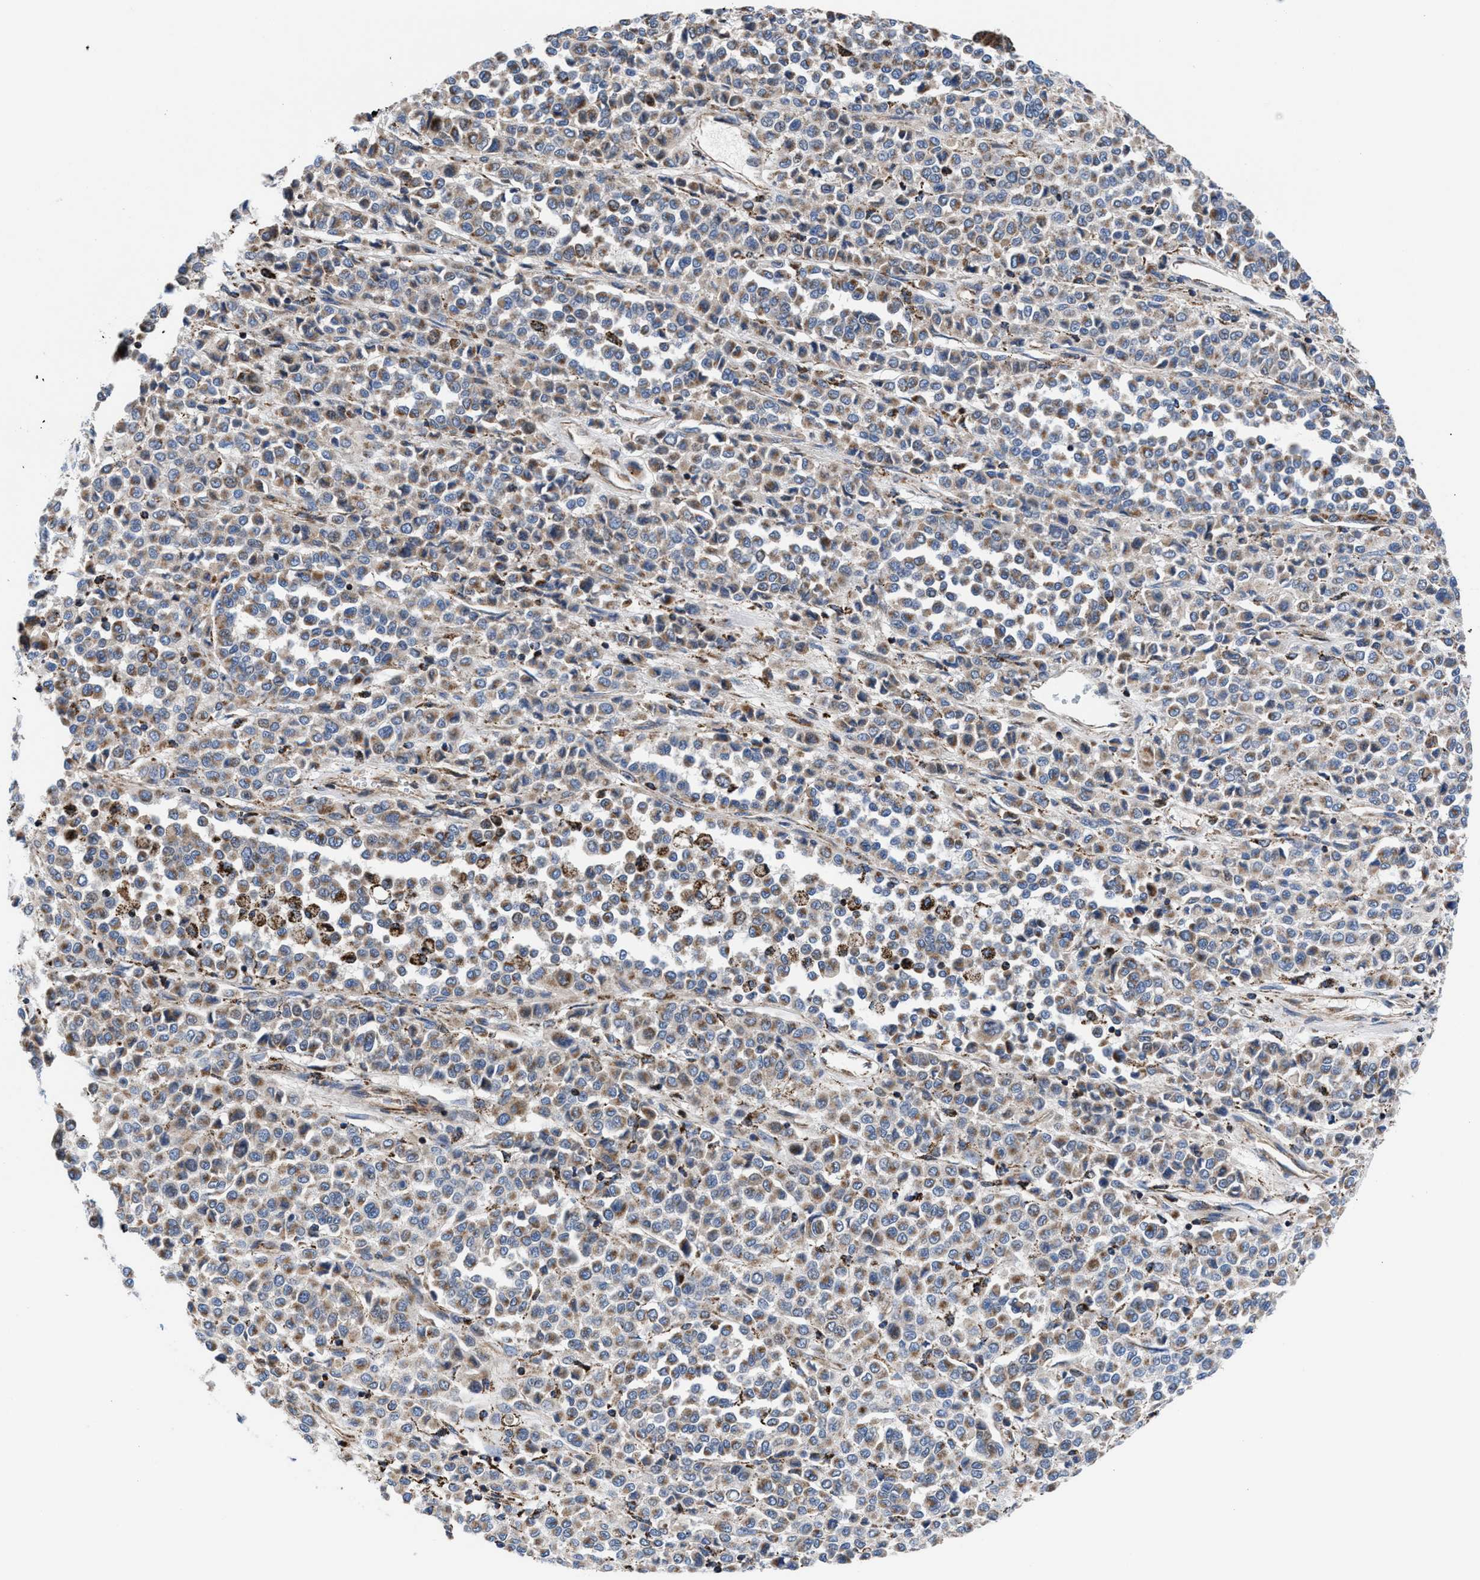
{"staining": {"intensity": "moderate", "quantity": ">75%", "location": "cytoplasmic/membranous"}, "tissue": "melanoma", "cell_type": "Tumor cells", "image_type": "cancer", "snomed": [{"axis": "morphology", "description": "Malignant melanoma, Metastatic site"}, {"axis": "topography", "description": "Pancreas"}], "caption": "IHC staining of melanoma, which exhibits medium levels of moderate cytoplasmic/membranous expression in approximately >75% of tumor cells indicating moderate cytoplasmic/membranous protein positivity. The staining was performed using DAB (3,3'-diaminobenzidine) (brown) for protein detection and nuclei were counterstained in hematoxylin (blue).", "gene": "PRR15L", "patient": {"sex": "female", "age": 30}}